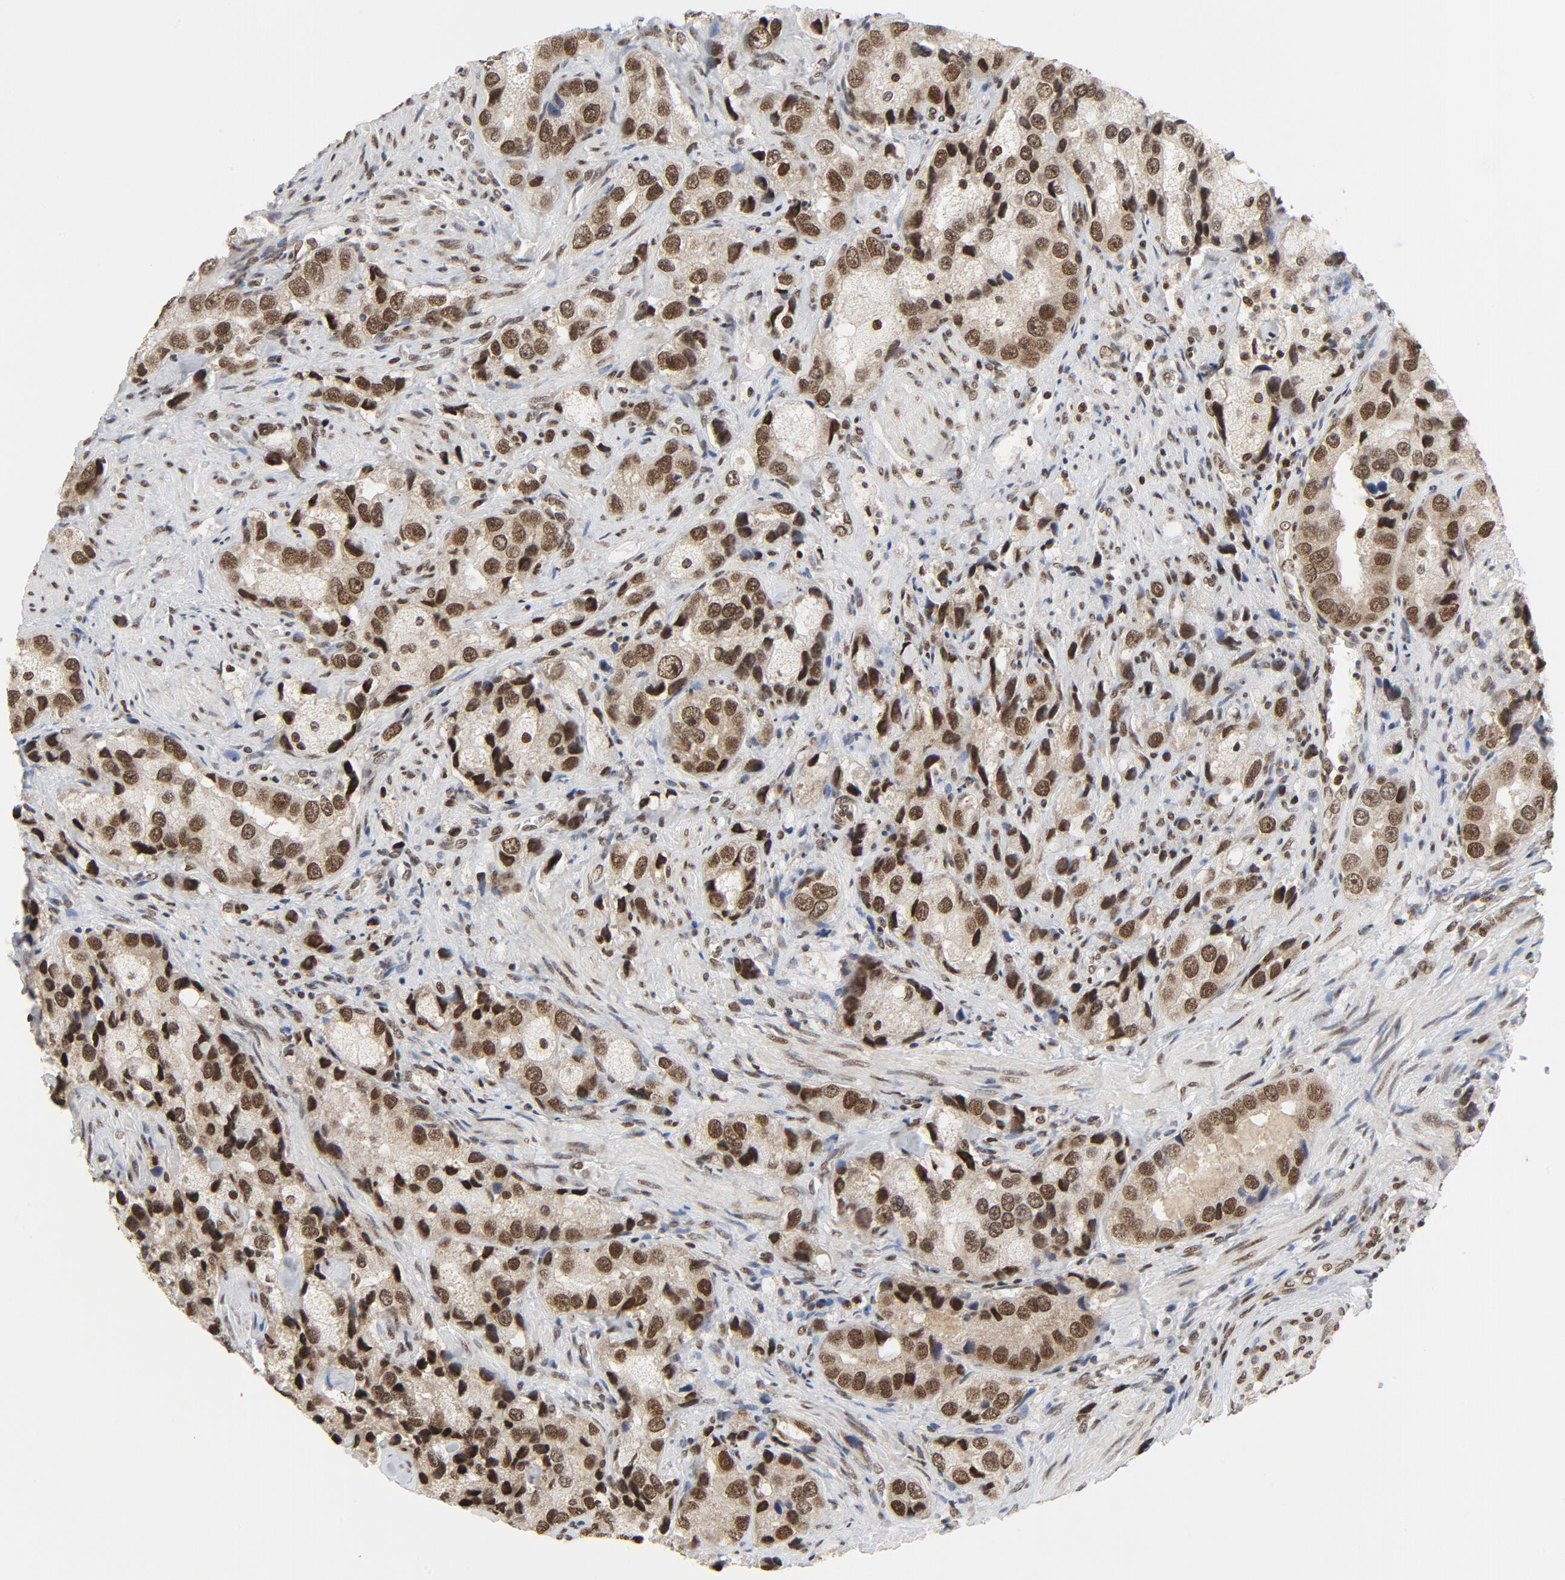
{"staining": {"intensity": "strong", "quantity": ">75%", "location": "nuclear"}, "tissue": "prostate cancer", "cell_type": "Tumor cells", "image_type": "cancer", "snomed": [{"axis": "morphology", "description": "Adenocarcinoma, High grade"}, {"axis": "topography", "description": "Prostate"}], "caption": "The histopathology image displays staining of prostate adenocarcinoma (high-grade), revealing strong nuclear protein expression (brown color) within tumor cells.", "gene": "ERCC1", "patient": {"sex": "male", "age": 63}}